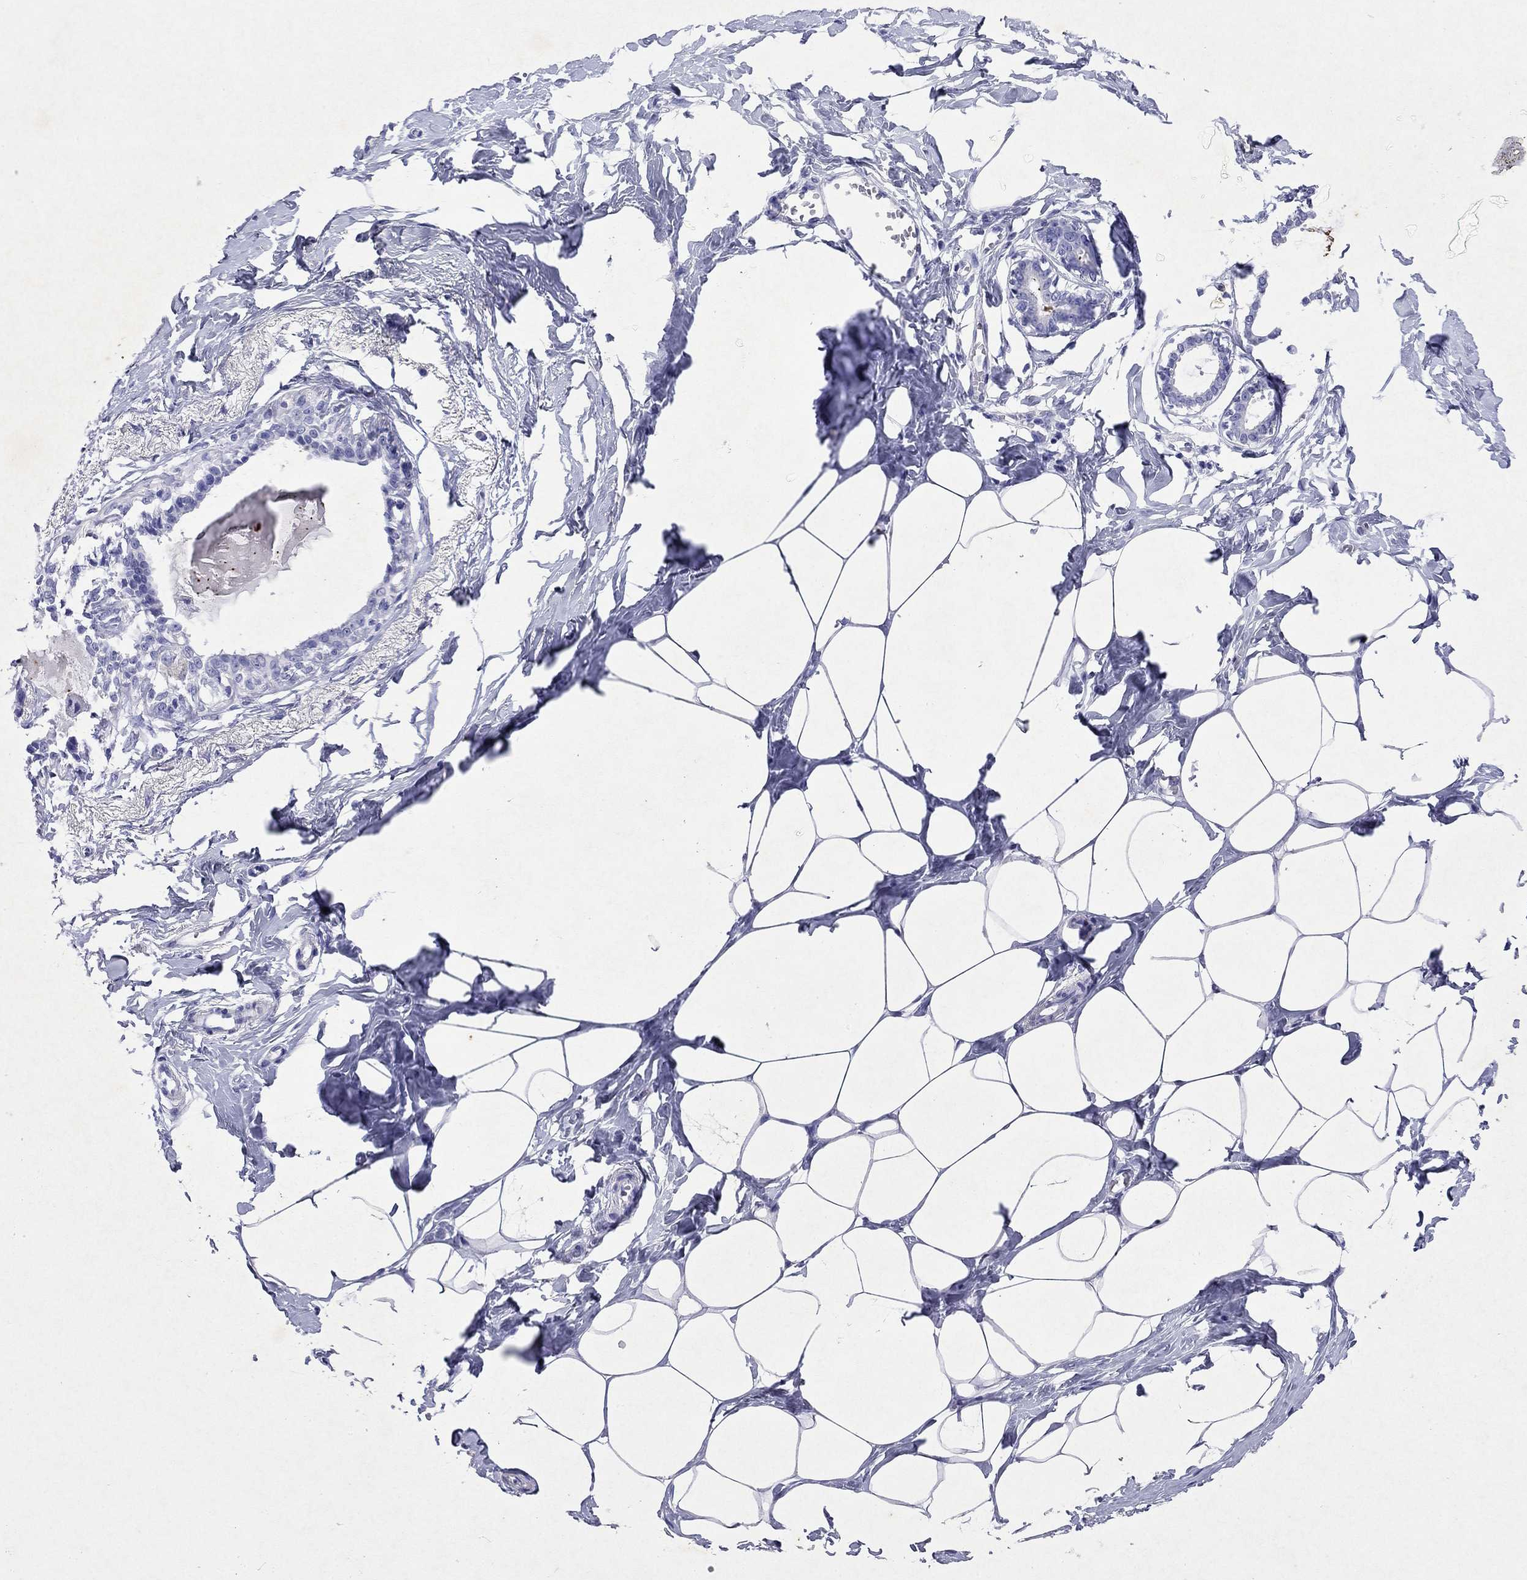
{"staining": {"intensity": "negative", "quantity": "none", "location": "none"}, "tissue": "breast", "cell_type": "Adipocytes", "image_type": "normal", "snomed": [{"axis": "morphology", "description": "Normal tissue, NOS"}, {"axis": "morphology", "description": "Lobular carcinoma, in situ"}, {"axis": "topography", "description": "Breast"}], "caption": "This histopathology image is of benign breast stained with IHC to label a protein in brown with the nuclei are counter-stained blue. There is no expression in adipocytes.", "gene": "ARMC12", "patient": {"sex": "female", "age": 35}}